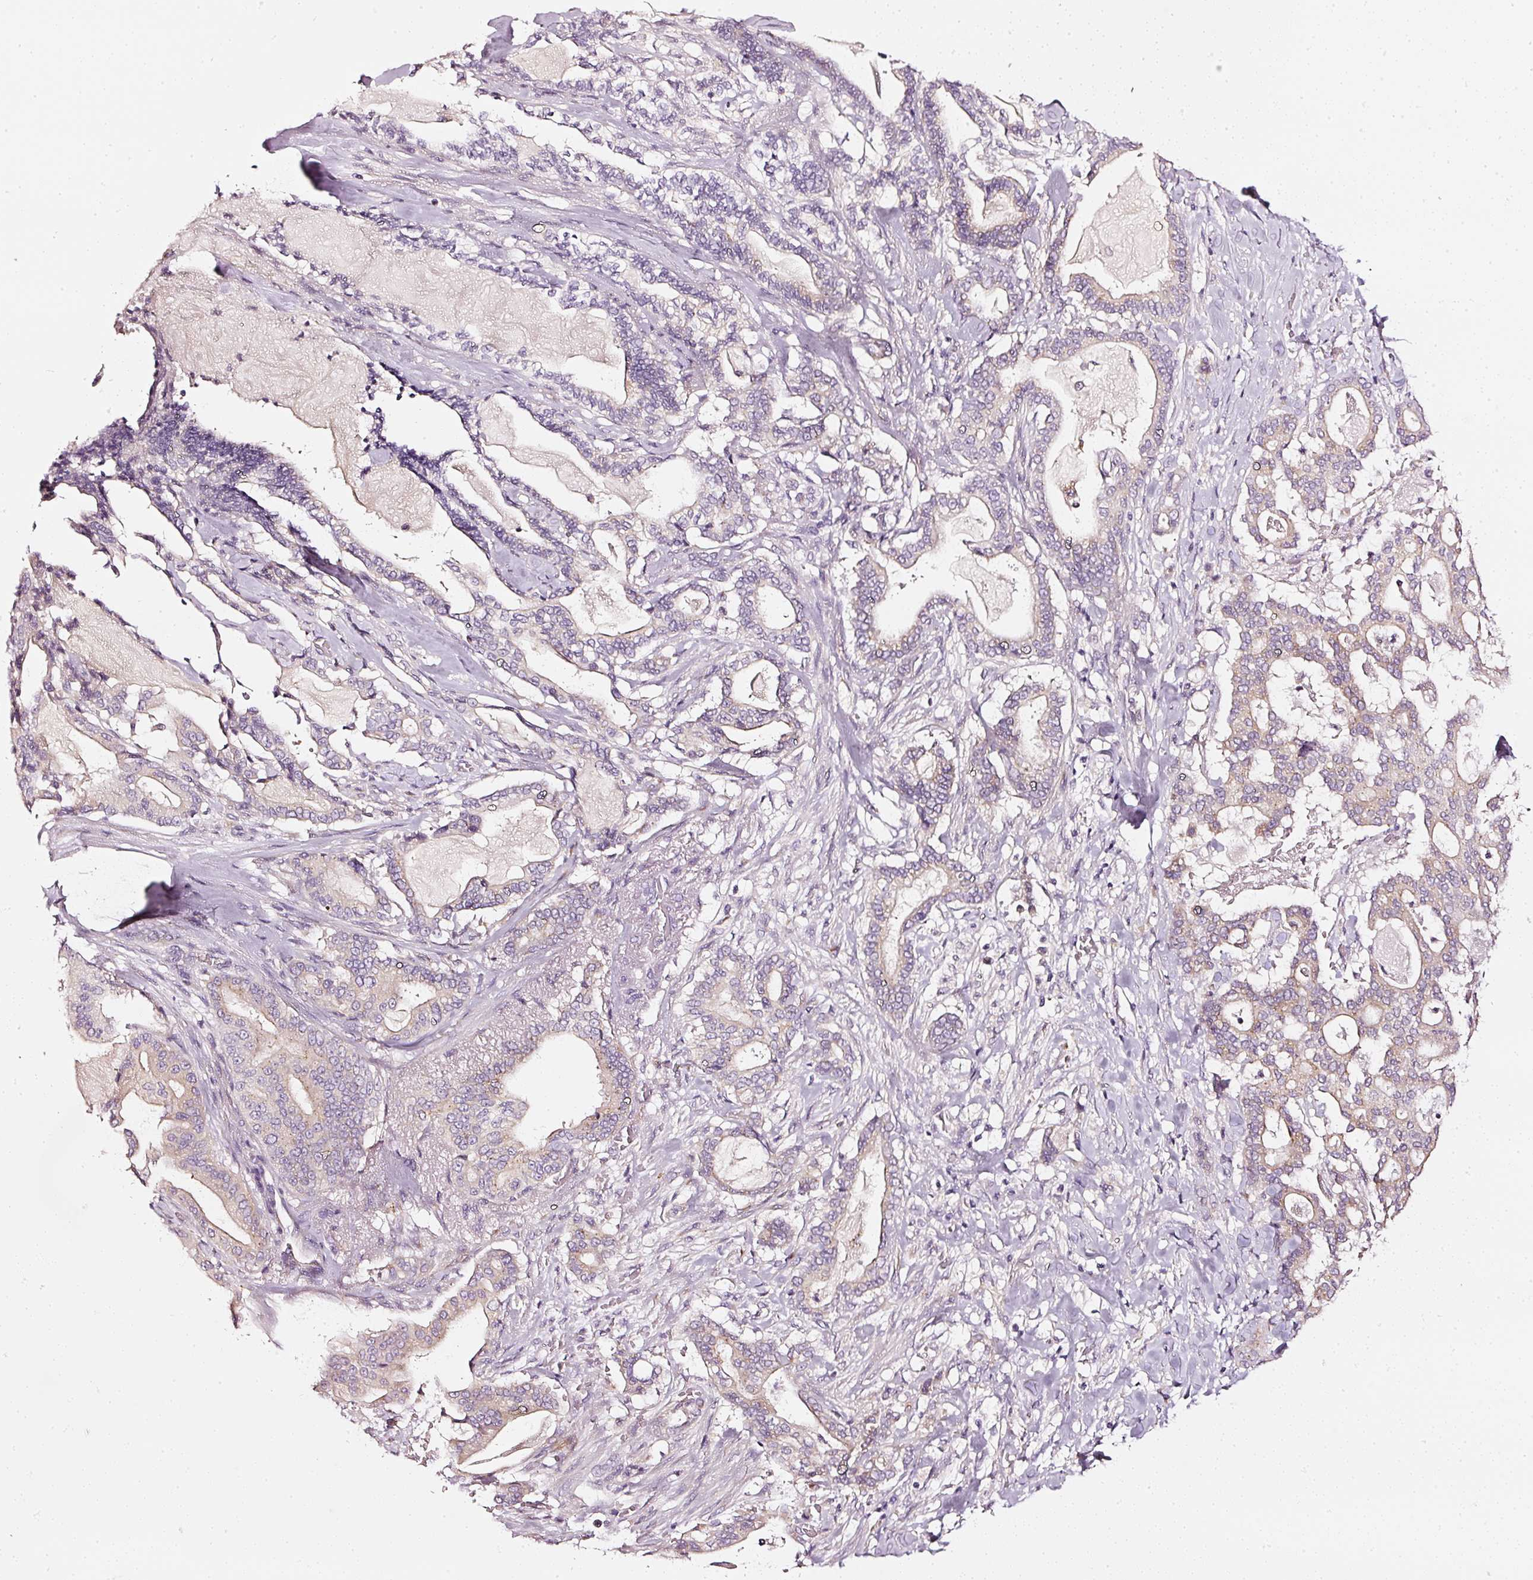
{"staining": {"intensity": "weak", "quantity": "25%-75%", "location": "cytoplasmic/membranous"}, "tissue": "pancreatic cancer", "cell_type": "Tumor cells", "image_type": "cancer", "snomed": [{"axis": "morphology", "description": "Adenocarcinoma, NOS"}, {"axis": "topography", "description": "Pancreas"}], "caption": "Immunohistochemical staining of pancreatic cancer displays low levels of weak cytoplasmic/membranous expression in approximately 25%-75% of tumor cells. (DAB = brown stain, brightfield microscopy at high magnification).", "gene": "CNP", "patient": {"sex": "male", "age": 63}}